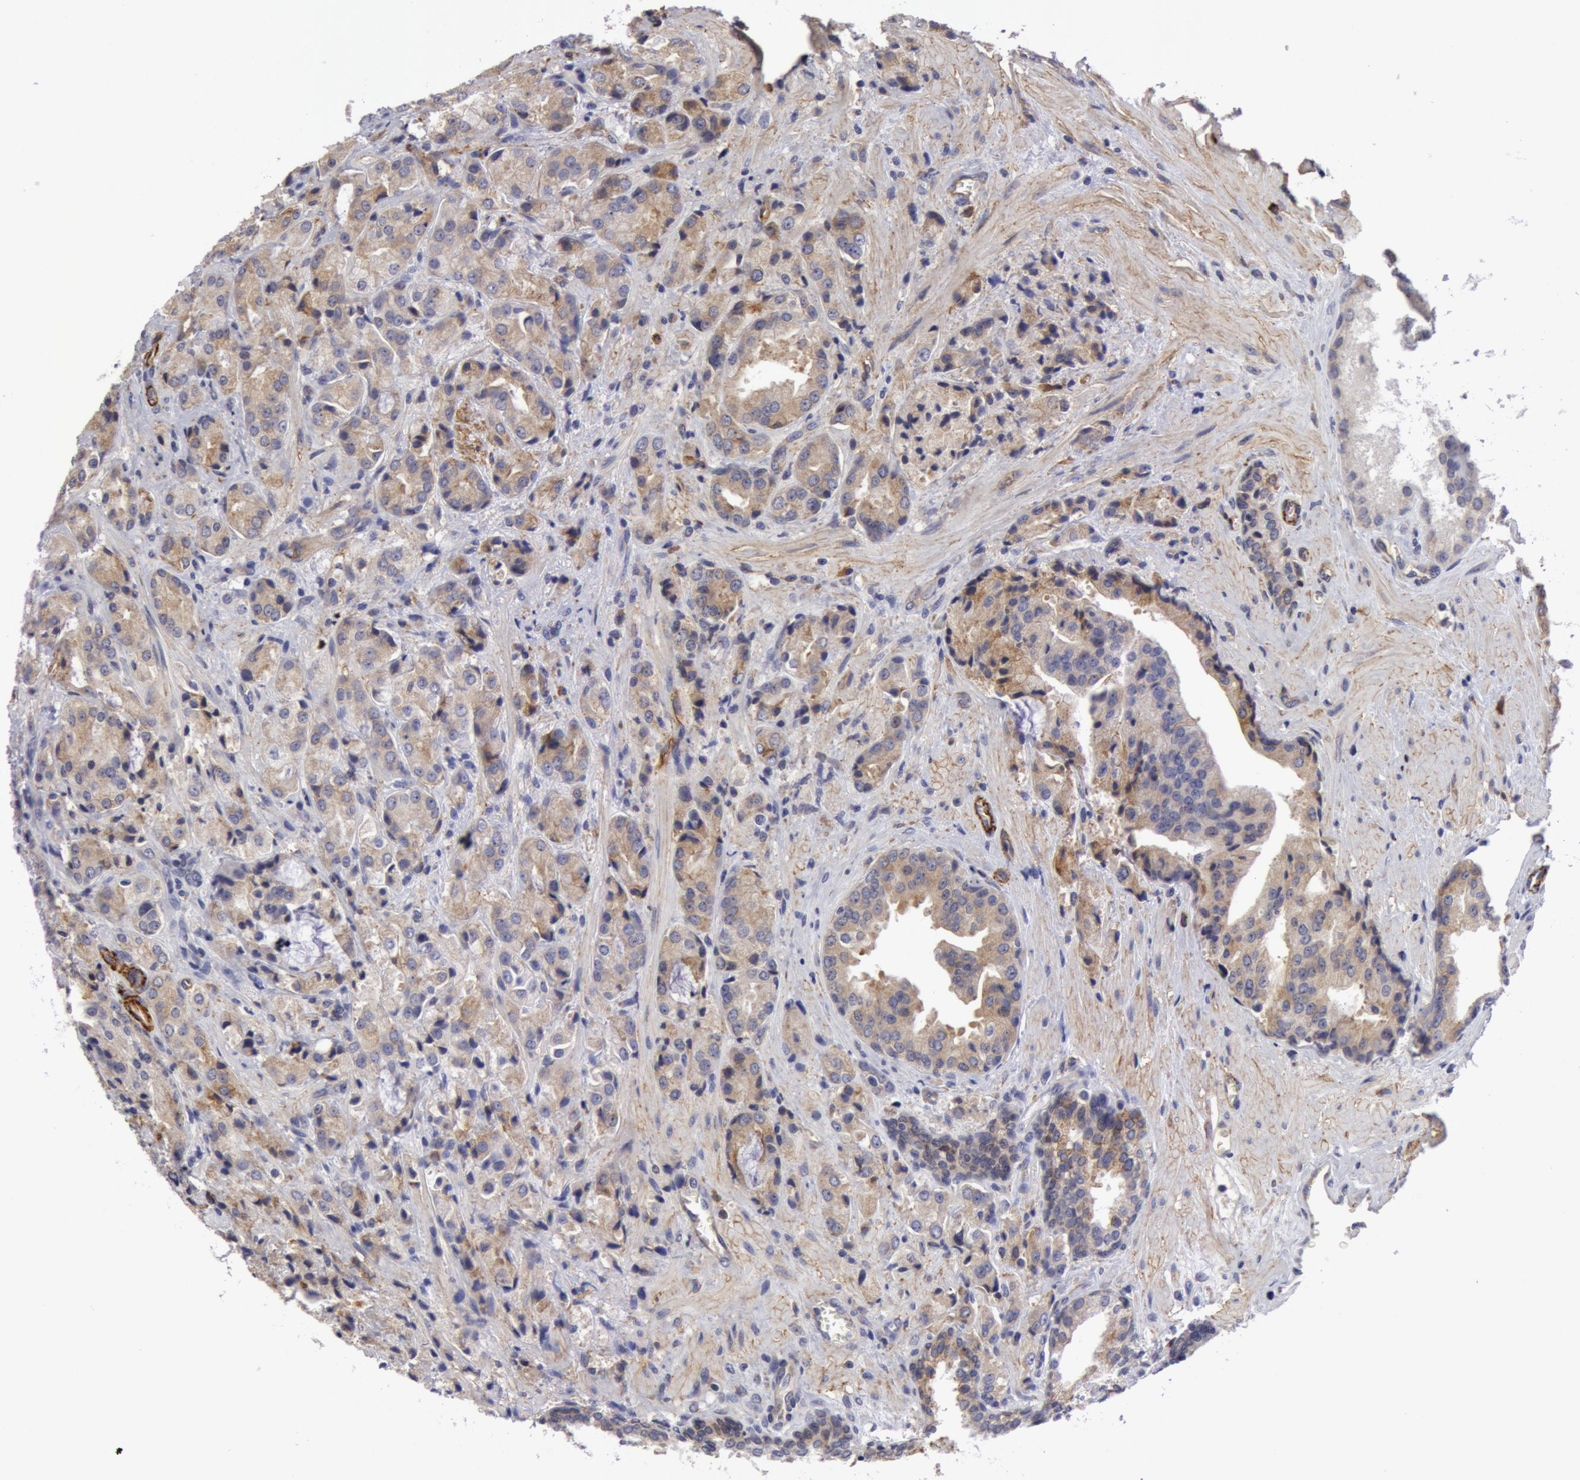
{"staining": {"intensity": "weak", "quantity": "25%-75%", "location": "cytoplasmic/membranous"}, "tissue": "prostate cancer", "cell_type": "Tumor cells", "image_type": "cancer", "snomed": [{"axis": "morphology", "description": "Adenocarcinoma, Medium grade"}, {"axis": "topography", "description": "Prostate"}], "caption": "Immunohistochemical staining of human prostate cancer (medium-grade adenocarcinoma) reveals low levels of weak cytoplasmic/membranous positivity in approximately 25%-75% of tumor cells.", "gene": "IL23A", "patient": {"sex": "male", "age": 70}}